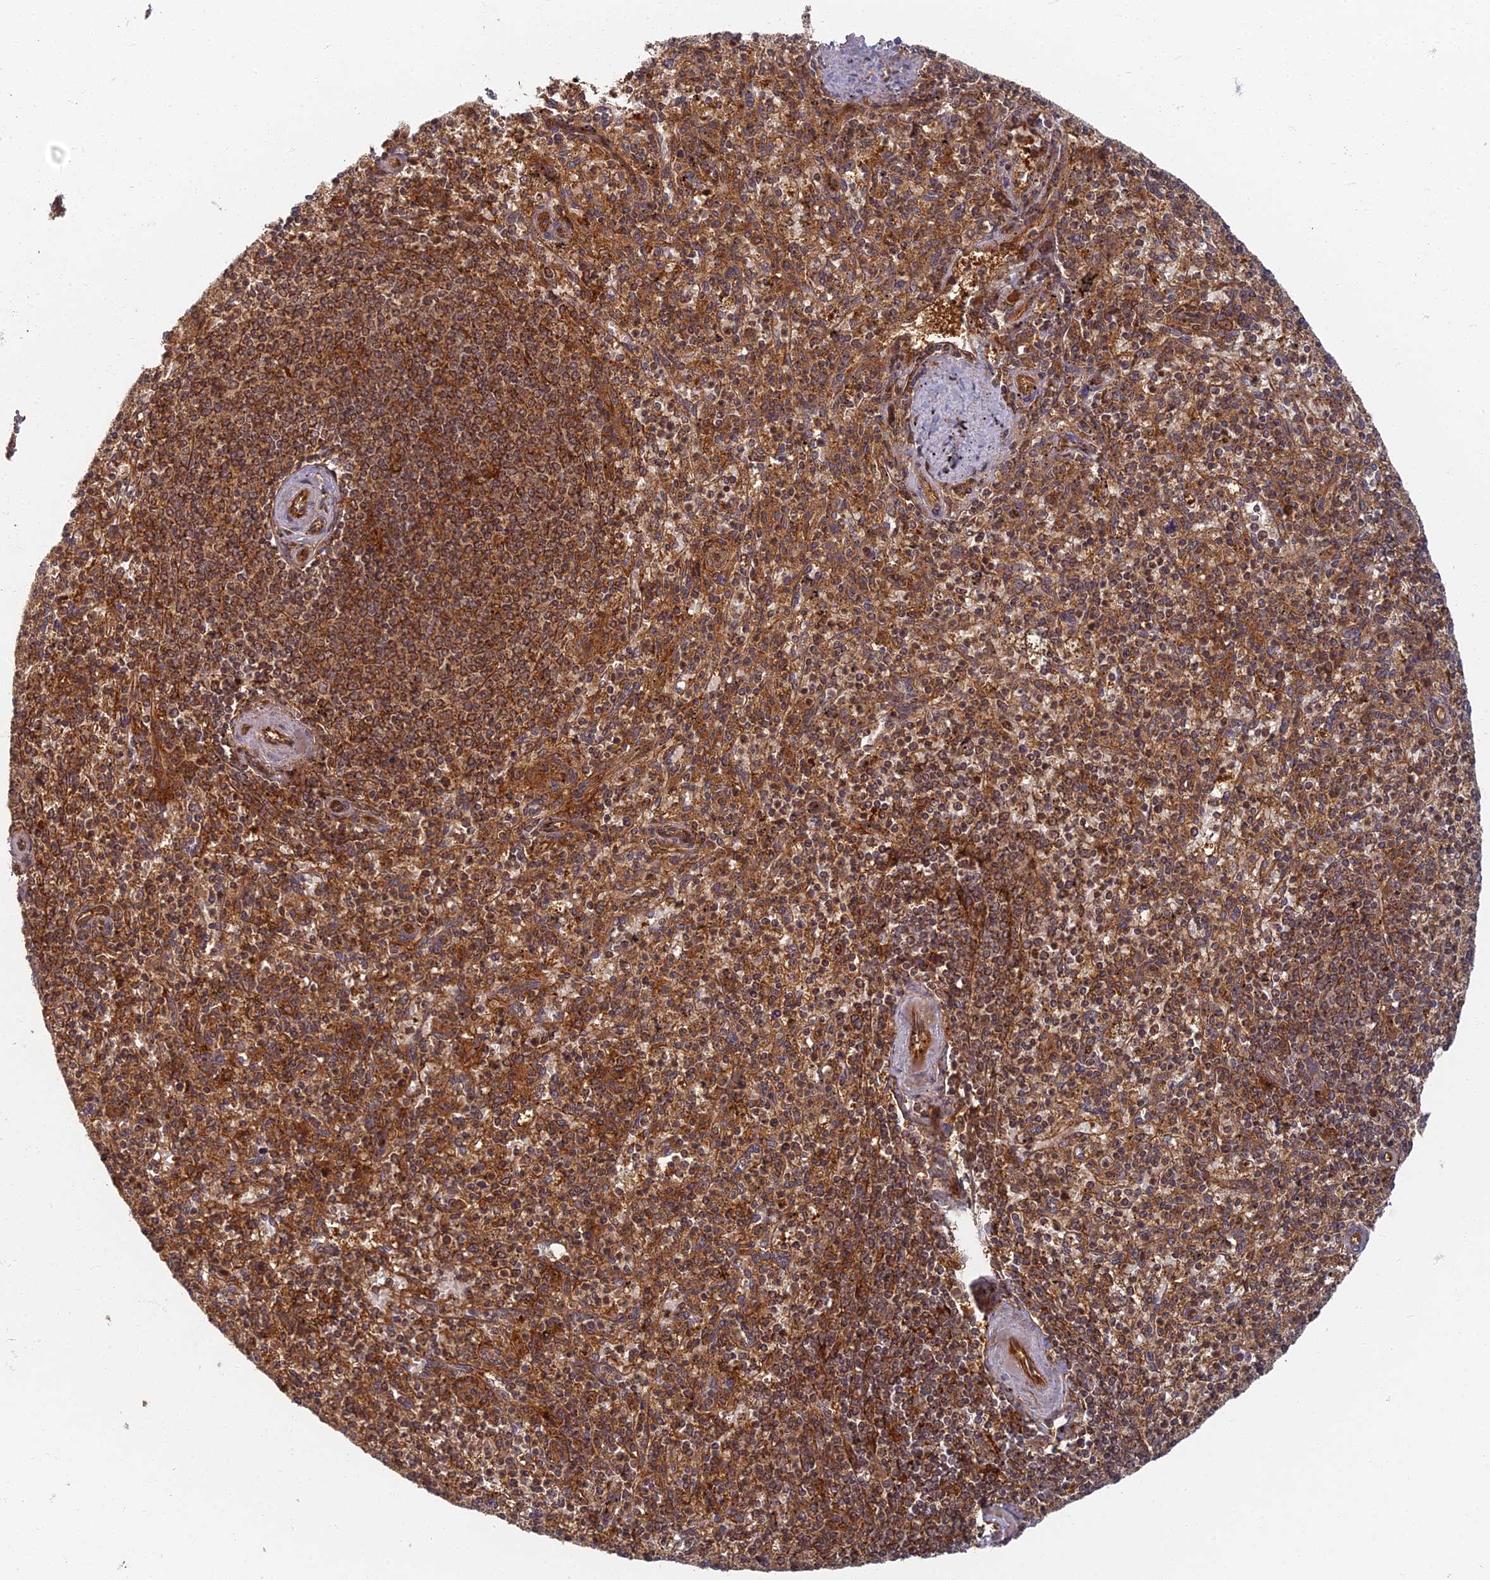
{"staining": {"intensity": "strong", "quantity": ">75%", "location": "cytoplasmic/membranous"}, "tissue": "spleen", "cell_type": "Cells in red pulp", "image_type": "normal", "snomed": [{"axis": "morphology", "description": "Normal tissue, NOS"}, {"axis": "topography", "description": "Spleen"}], "caption": "Normal spleen displays strong cytoplasmic/membranous expression in approximately >75% of cells in red pulp The staining was performed using DAB, with brown indicating positive protein expression. Nuclei are stained blue with hematoxylin..", "gene": "INO80D", "patient": {"sex": "male", "age": 72}}